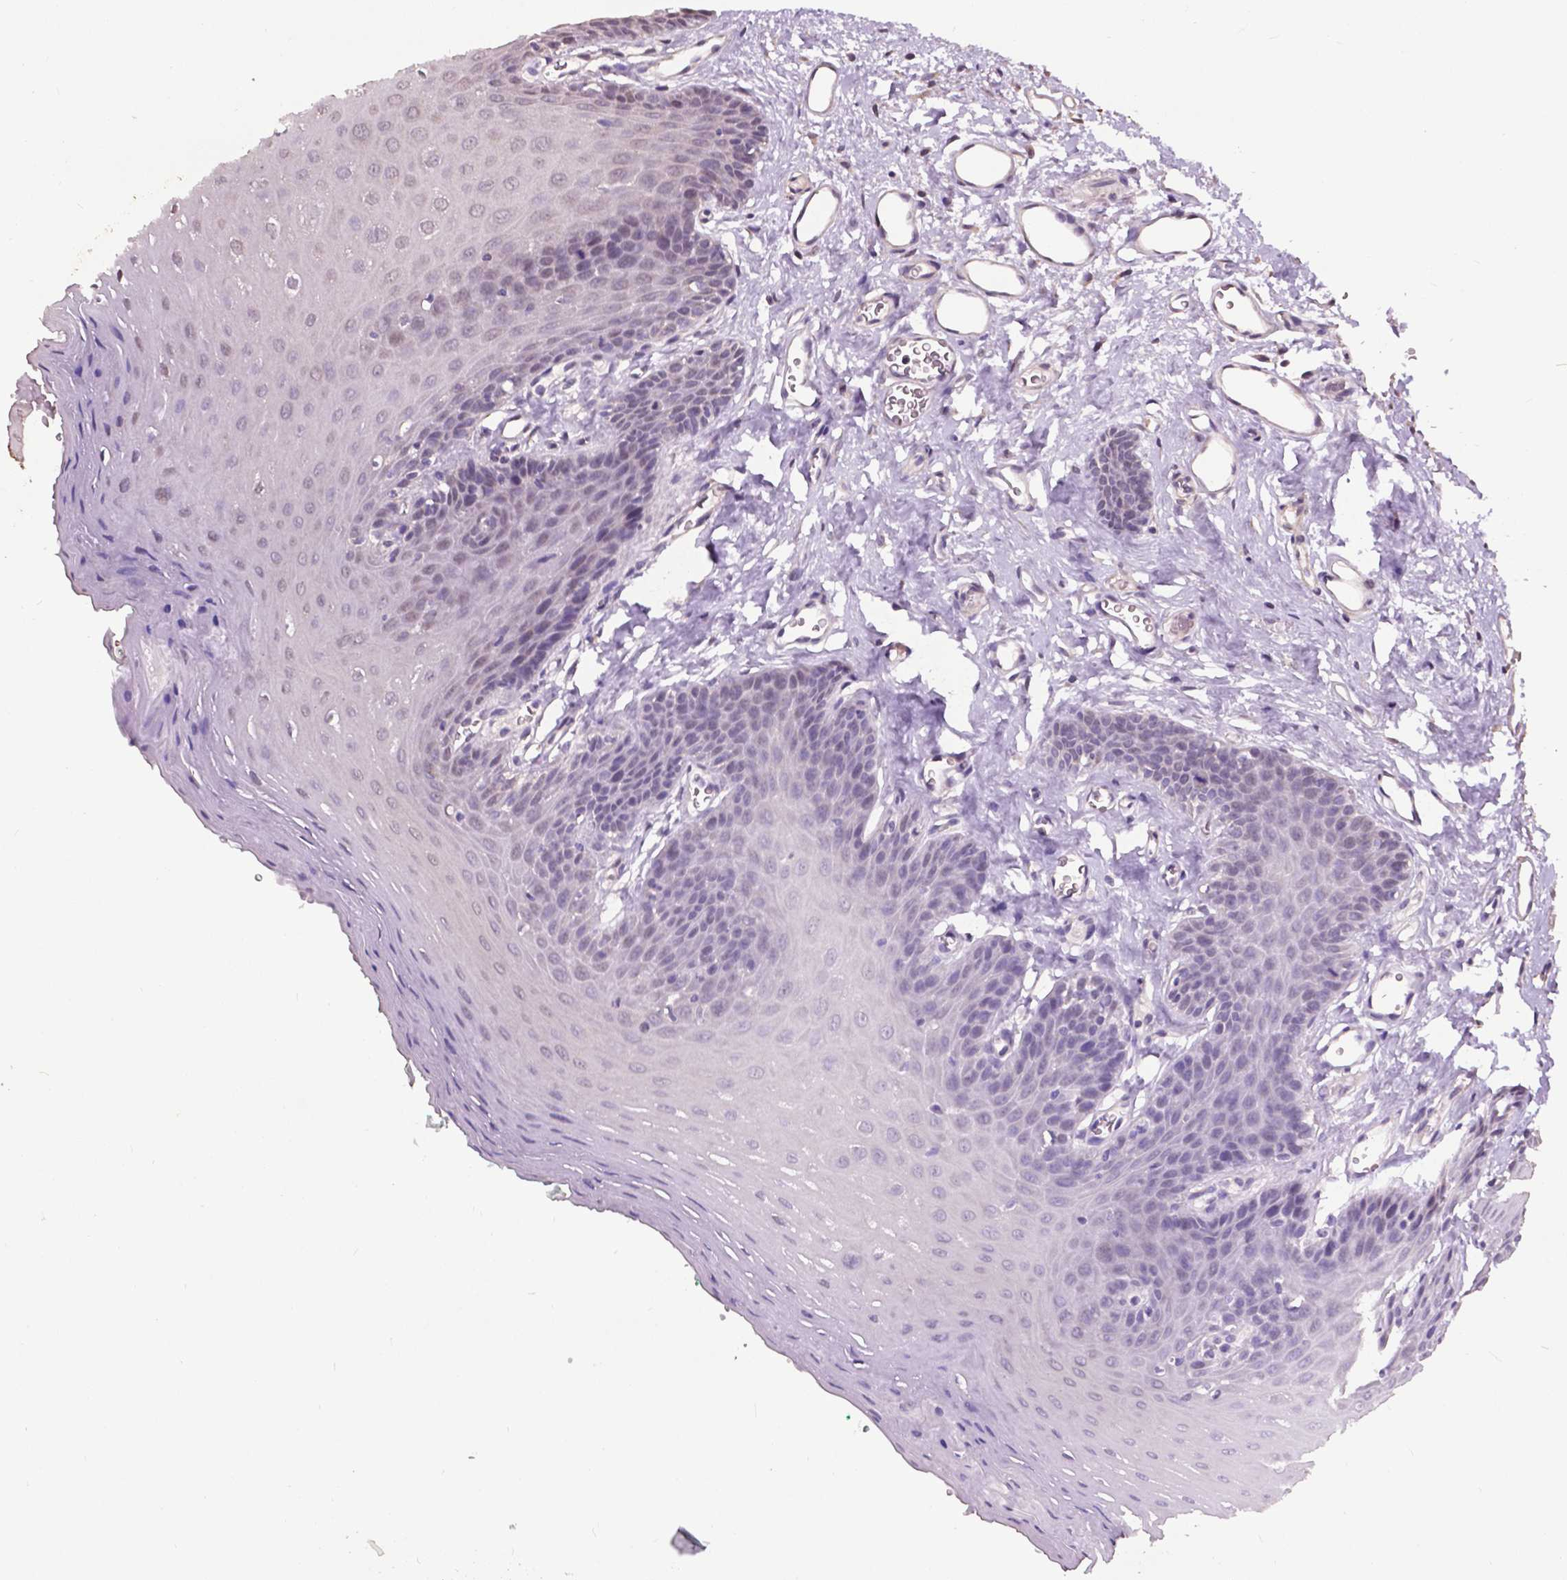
{"staining": {"intensity": "negative", "quantity": "none", "location": "none"}, "tissue": "oral mucosa", "cell_type": "Squamous epithelial cells", "image_type": "normal", "snomed": [{"axis": "morphology", "description": "Normal tissue, NOS"}, {"axis": "morphology", "description": "Squamous cell carcinoma, NOS"}, {"axis": "topography", "description": "Oral tissue"}, {"axis": "topography", "description": "Head-Neck"}], "caption": "Immunohistochemistry (IHC) of unremarkable human oral mucosa shows no expression in squamous epithelial cells. Brightfield microscopy of immunohistochemistry stained with DAB (3,3'-diaminobenzidine) (brown) and hematoxylin (blue), captured at high magnification.", "gene": "GLRA2", "patient": {"sex": "female", "age": 50}}